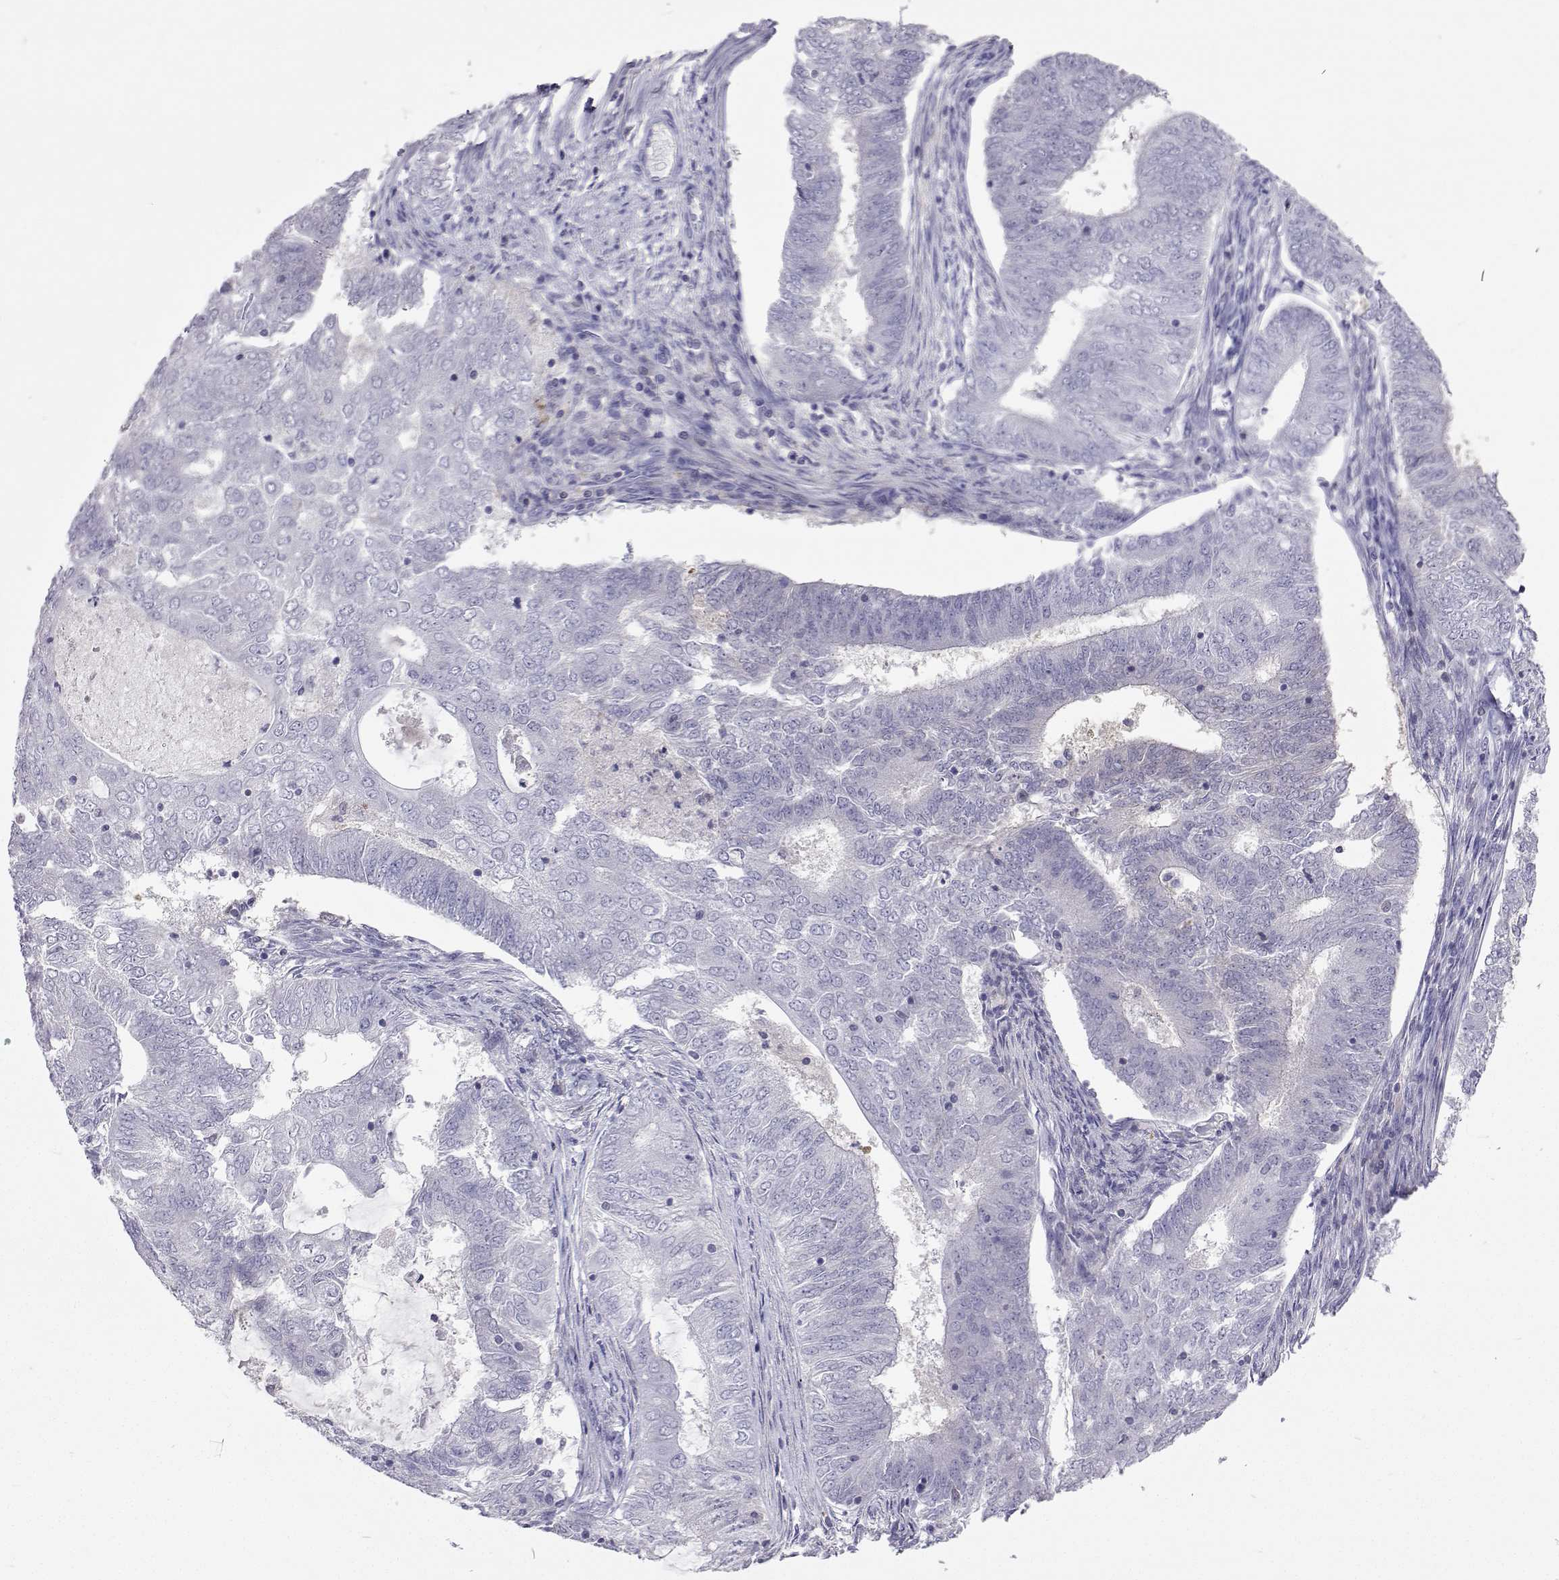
{"staining": {"intensity": "negative", "quantity": "none", "location": "none"}, "tissue": "endometrial cancer", "cell_type": "Tumor cells", "image_type": "cancer", "snomed": [{"axis": "morphology", "description": "Adenocarcinoma, NOS"}, {"axis": "topography", "description": "Endometrium"}], "caption": "An image of human adenocarcinoma (endometrial) is negative for staining in tumor cells.", "gene": "GALM", "patient": {"sex": "female", "age": 62}}